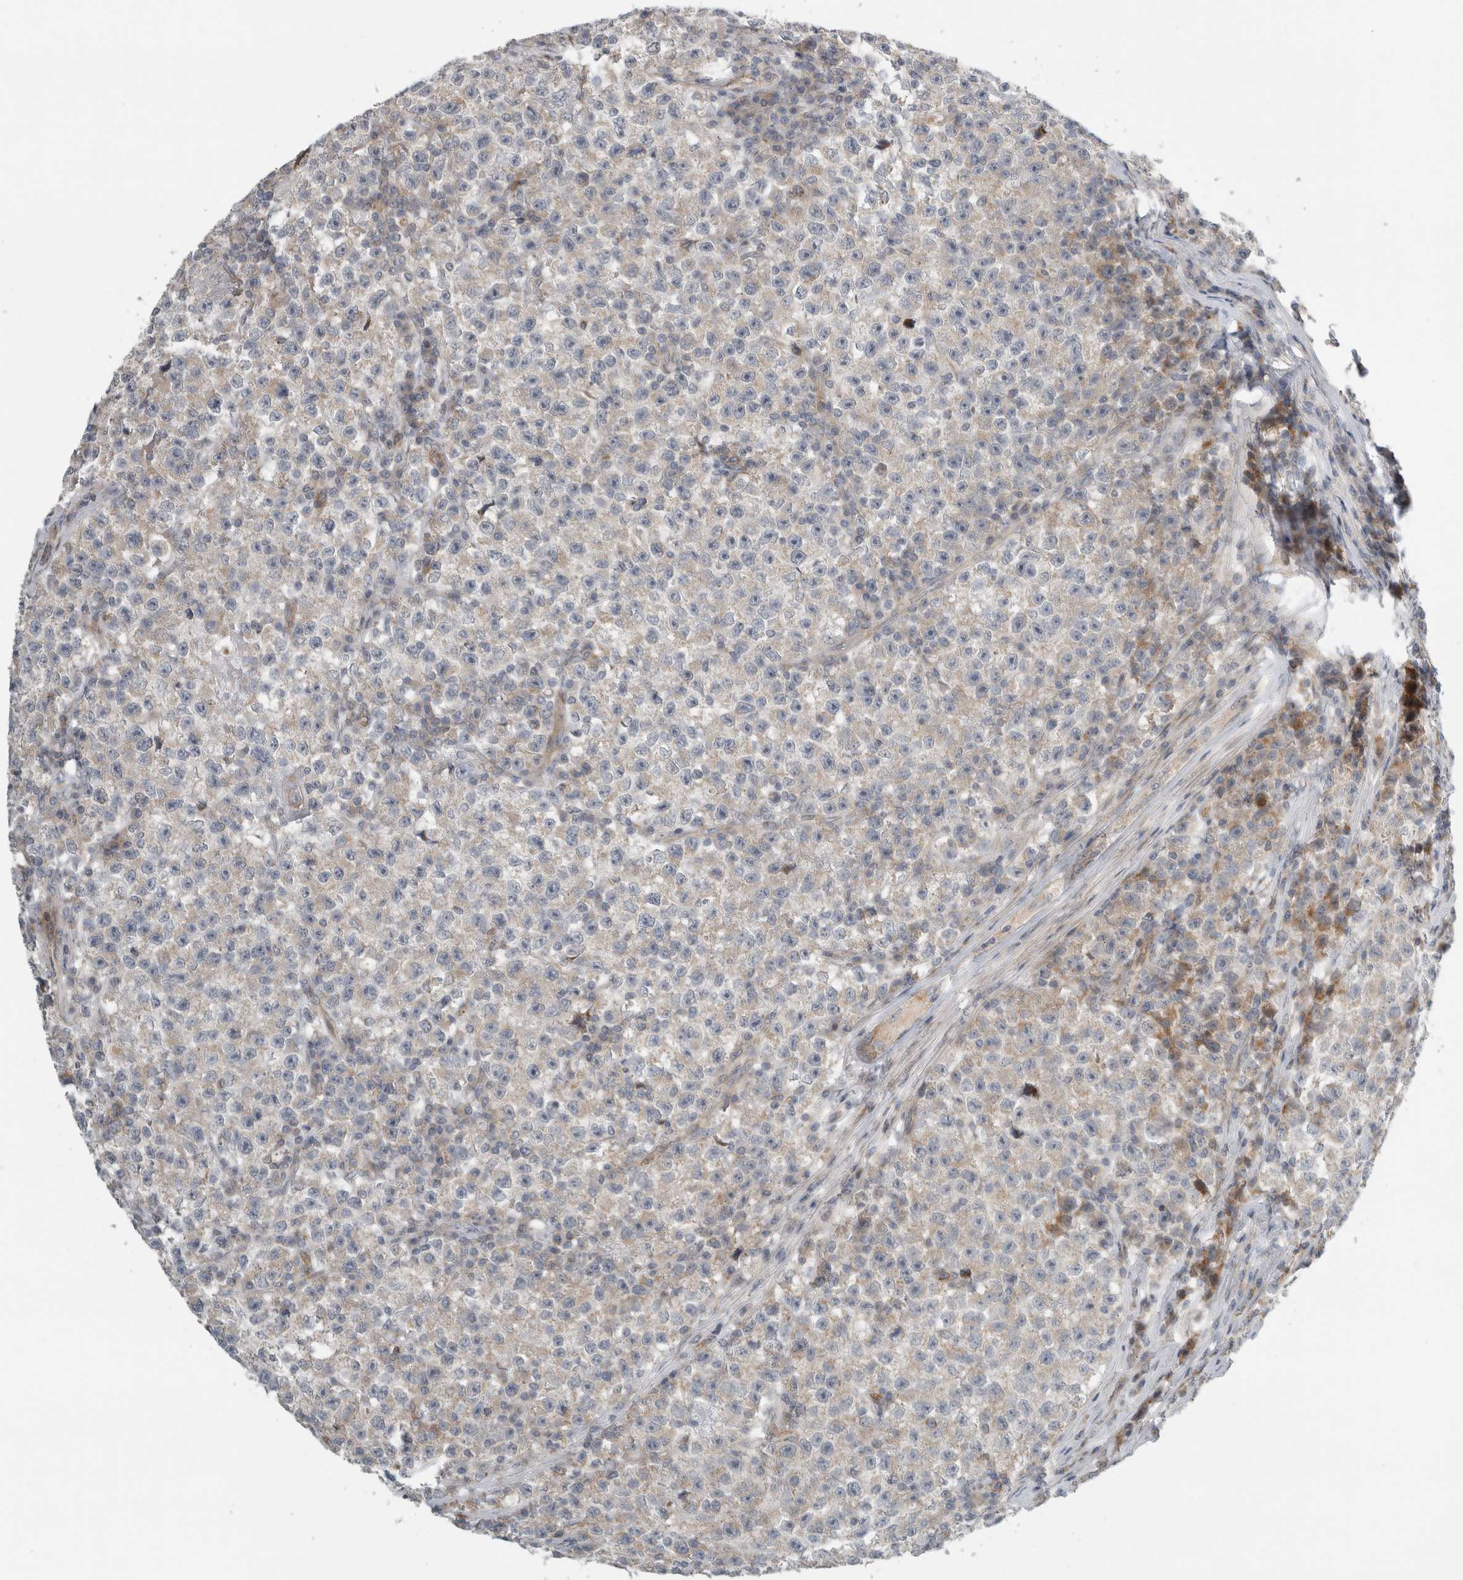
{"staining": {"intensity": "weak", "quantity": "25%-75%", "location": "cytoplasmic/membranous"}, "tissue": "testis cancer", "cell_type": "Tumor cells", "image_type": "cancer", "snomed": [{"axis": "morphology", "description": "Seminoma, NOS"}, {"axis": "topography", "description": "Testis"}], "caption": "The micrograph shows immunohistochemical staining of testis cancer. There is weak cytoplasmic/membranous expression is identified in about 25%-75% of tumor cells.", "gene": "KPNA5", "patient": {"sex": "male", "age": 22}}